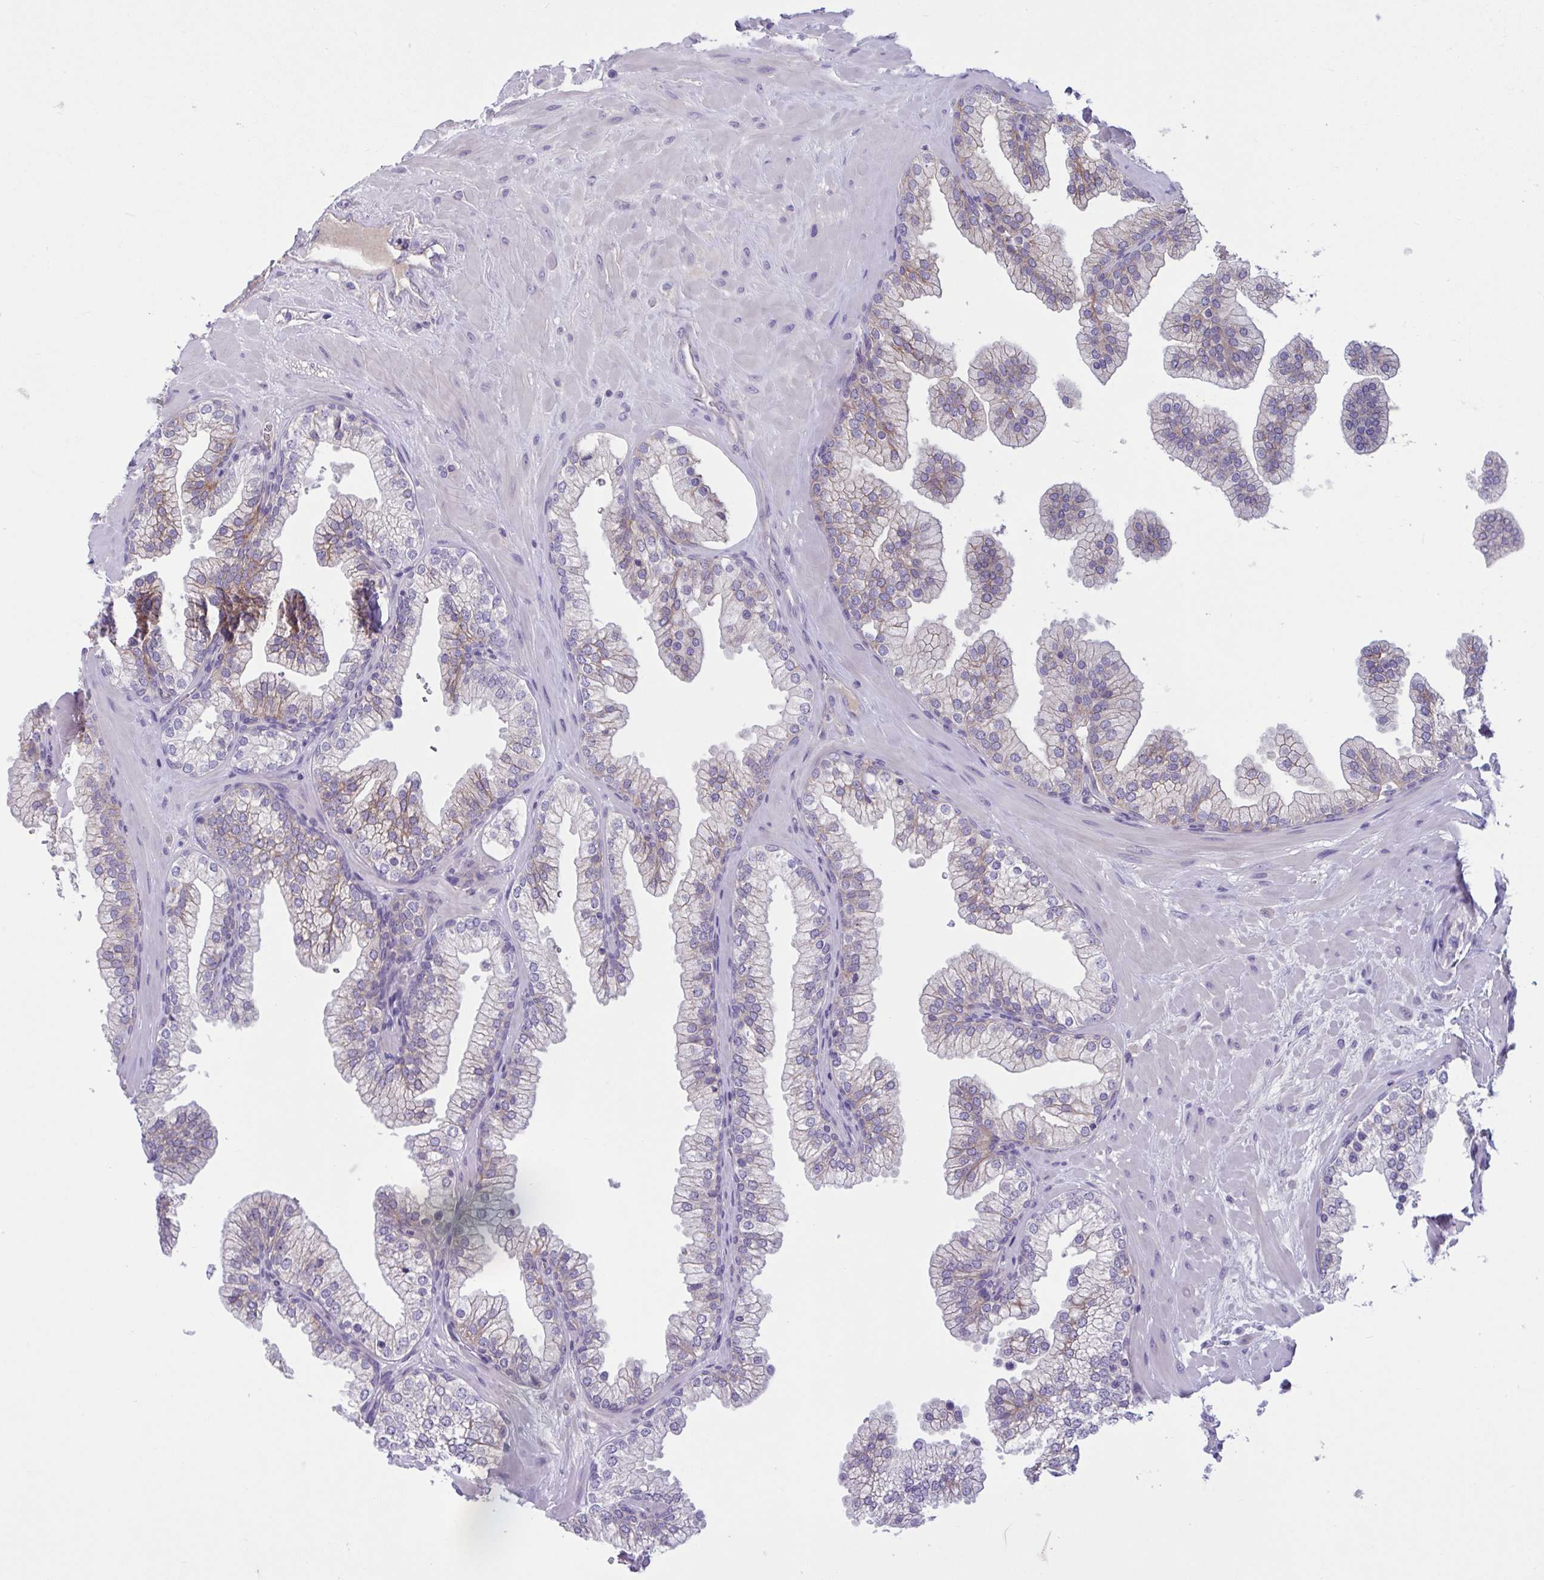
{"staining": {"intensity": "moderate", "quantity": "25%-75%", "location": "cytoplasmic/membranous"}, "tissue": "prostate", "cell_type": "Glandular cells", "image_type": "normal", "snomed": [{"axis": "morphology", "description": "Normal tissue, NOS"}, {"axis": "topography", "description": "Prostate"}, {"axis": "topography", "description": "Peripheral nerve tissue"}], "caption": "DAB immunohistochemical staining of unremarkable prostate reveals moderate cytoplasmic/membranous protein positivity in about 25%-75% of glandular cells.", "gene": "TTC7B", "patient": {"sex": "male", "age": 61}}